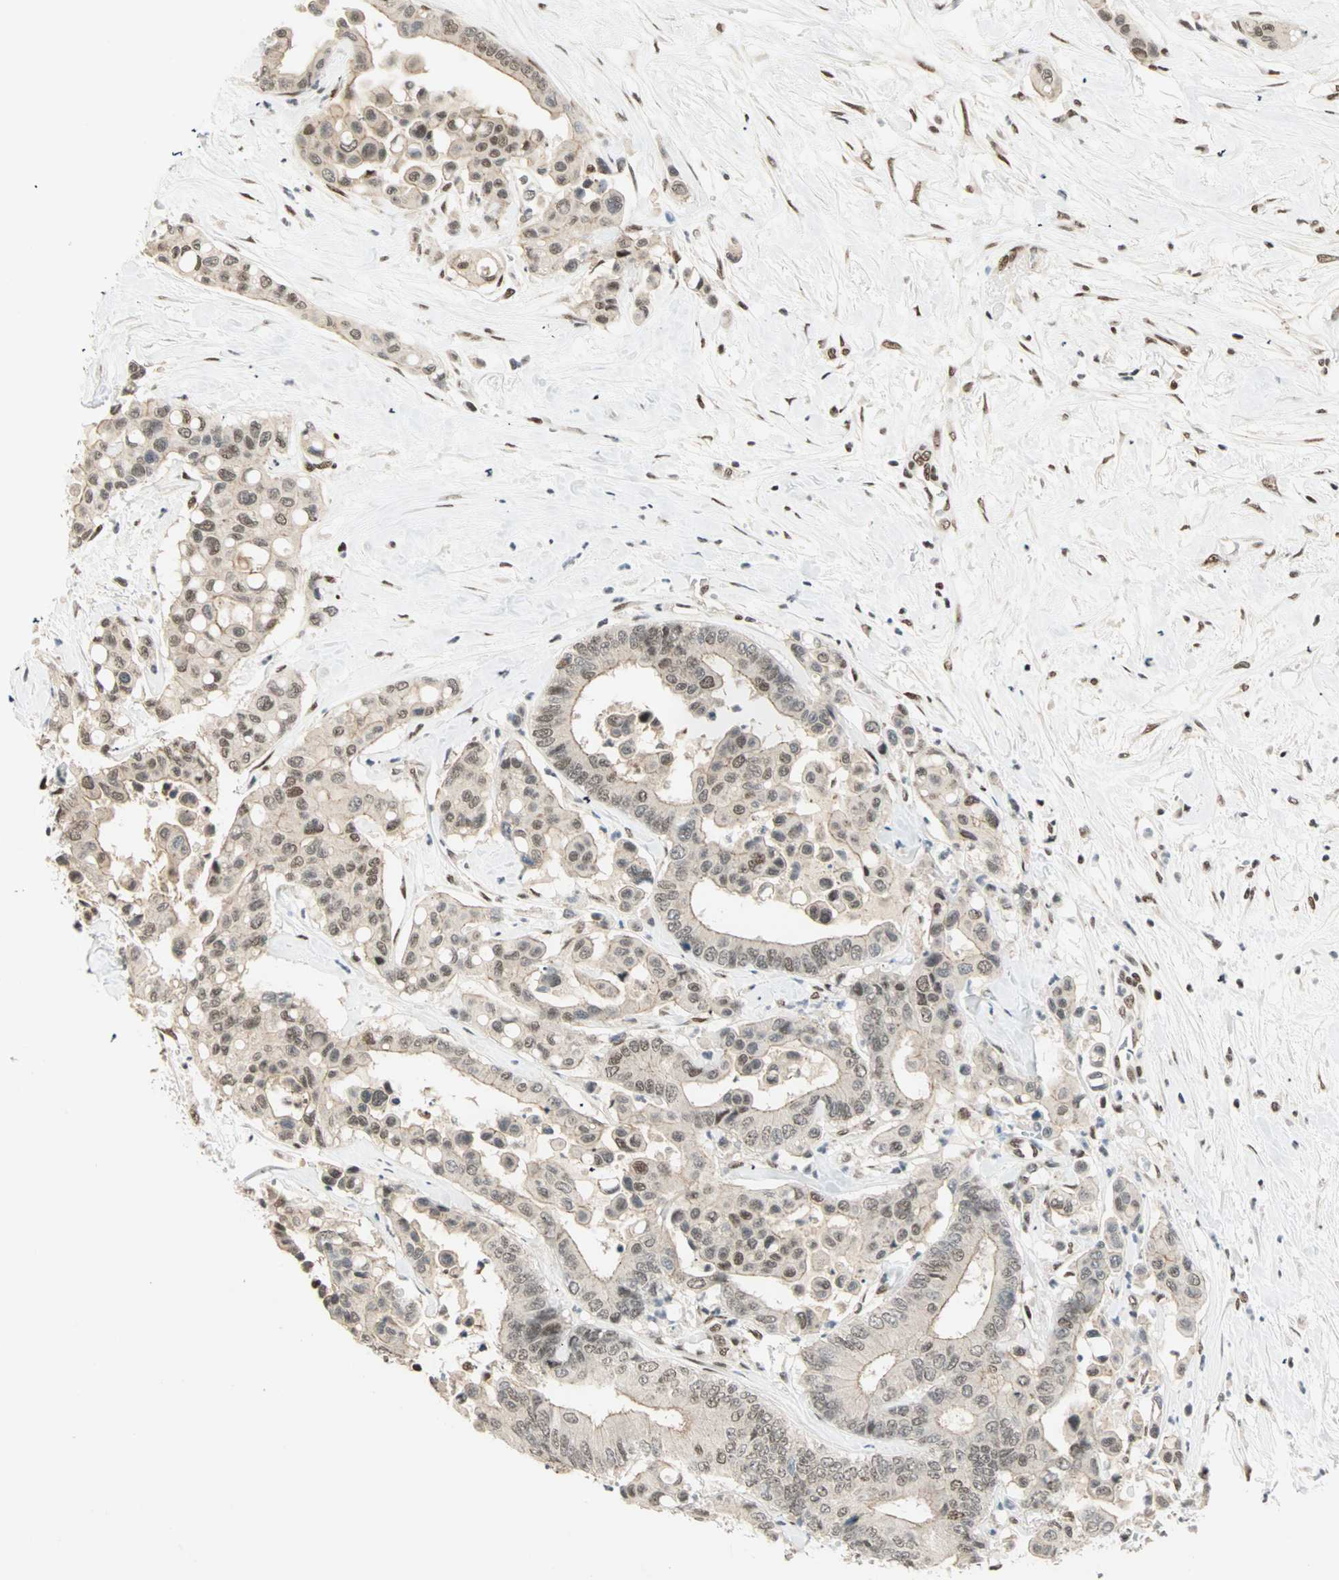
{"staining": {"intensity": "moderate", "quantity": "25%-75%", "location": "nuclear"}, "tissue": "colorectal cancer", "cell_type": "Tumor cells", "image_type": "cancer", "snomed": [{"axis": "morphology", "description": "Normal tissue, NOS"}, {"axis": "morphology", "description": "Adenocarcinoma, NOS"}, {"axis": "topography", "description": "Colon"}], "caption": "Immunohistochemistry (IHC) histopathology image of adenocarcinoma (colorectal) stained for a protein (brown), which shows medium levels of moderate nuclear expression in approximately 25%-75% of tumor cells.", "gene": "BLM", "patient": {"sex": "male", "age": 82}}